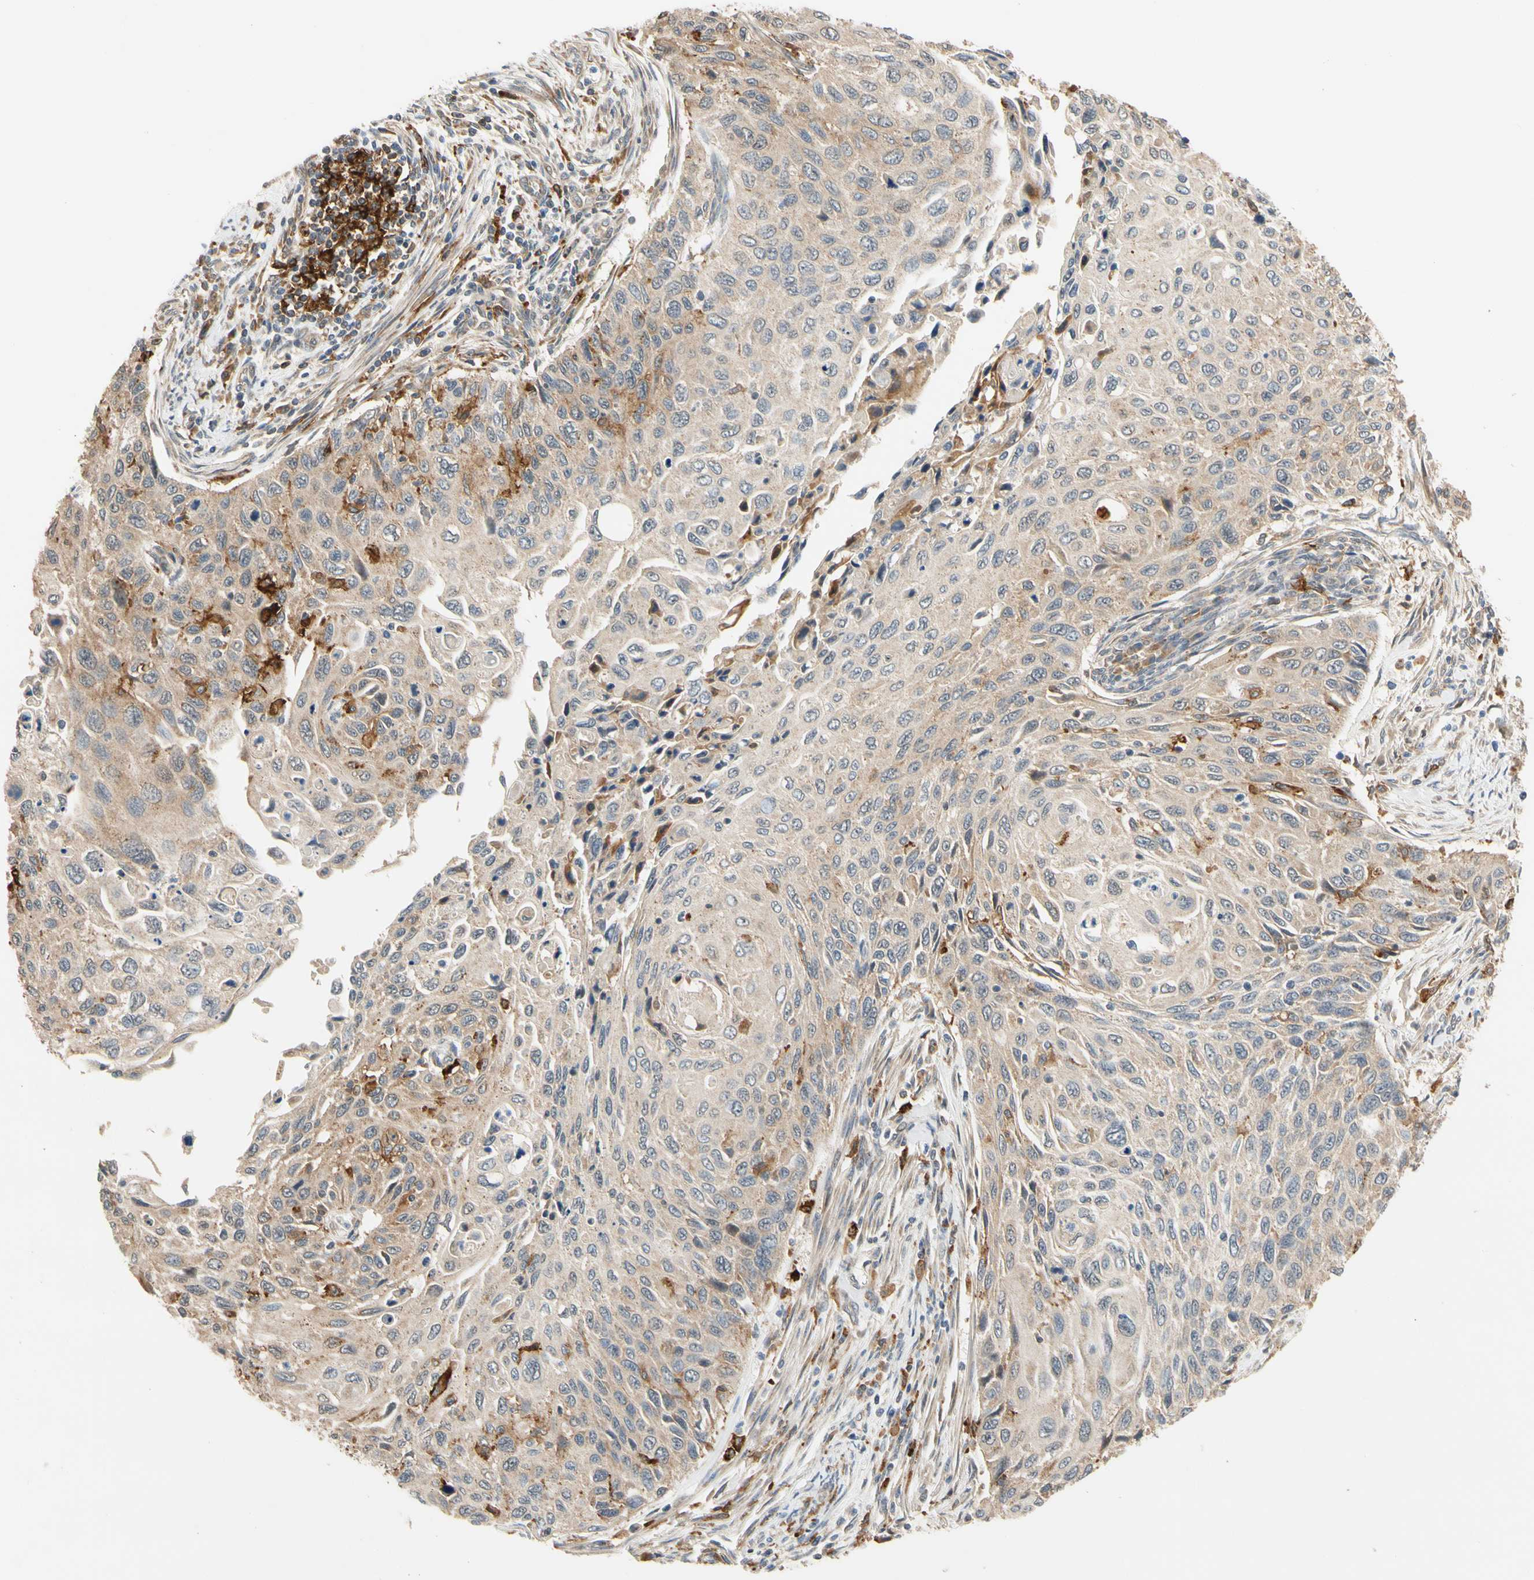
{"staining": {"intensity": "weak", "quantity": "<25%", "location": "cytoplasmic/membranous"}, "tissue": "cervical cancer", "cell_type": "Tumor cells", "image_type": "cancer", "snomed": [{"axis": "morphology", "description": "Squamous cell carcinoma, NOS"}, {"axis": "topography", "description": "Cervix"}], "caption": "The photomicrograph reveals no significant staining in tumor cells of squamous cell carcinoma (cervical). (Brightfield microscopy of DAB (3,3'-diaminobenzidine) IHC at high magnification).", "gene": "ANKHD1", "patient": {"sex": "female", "age": 70}}